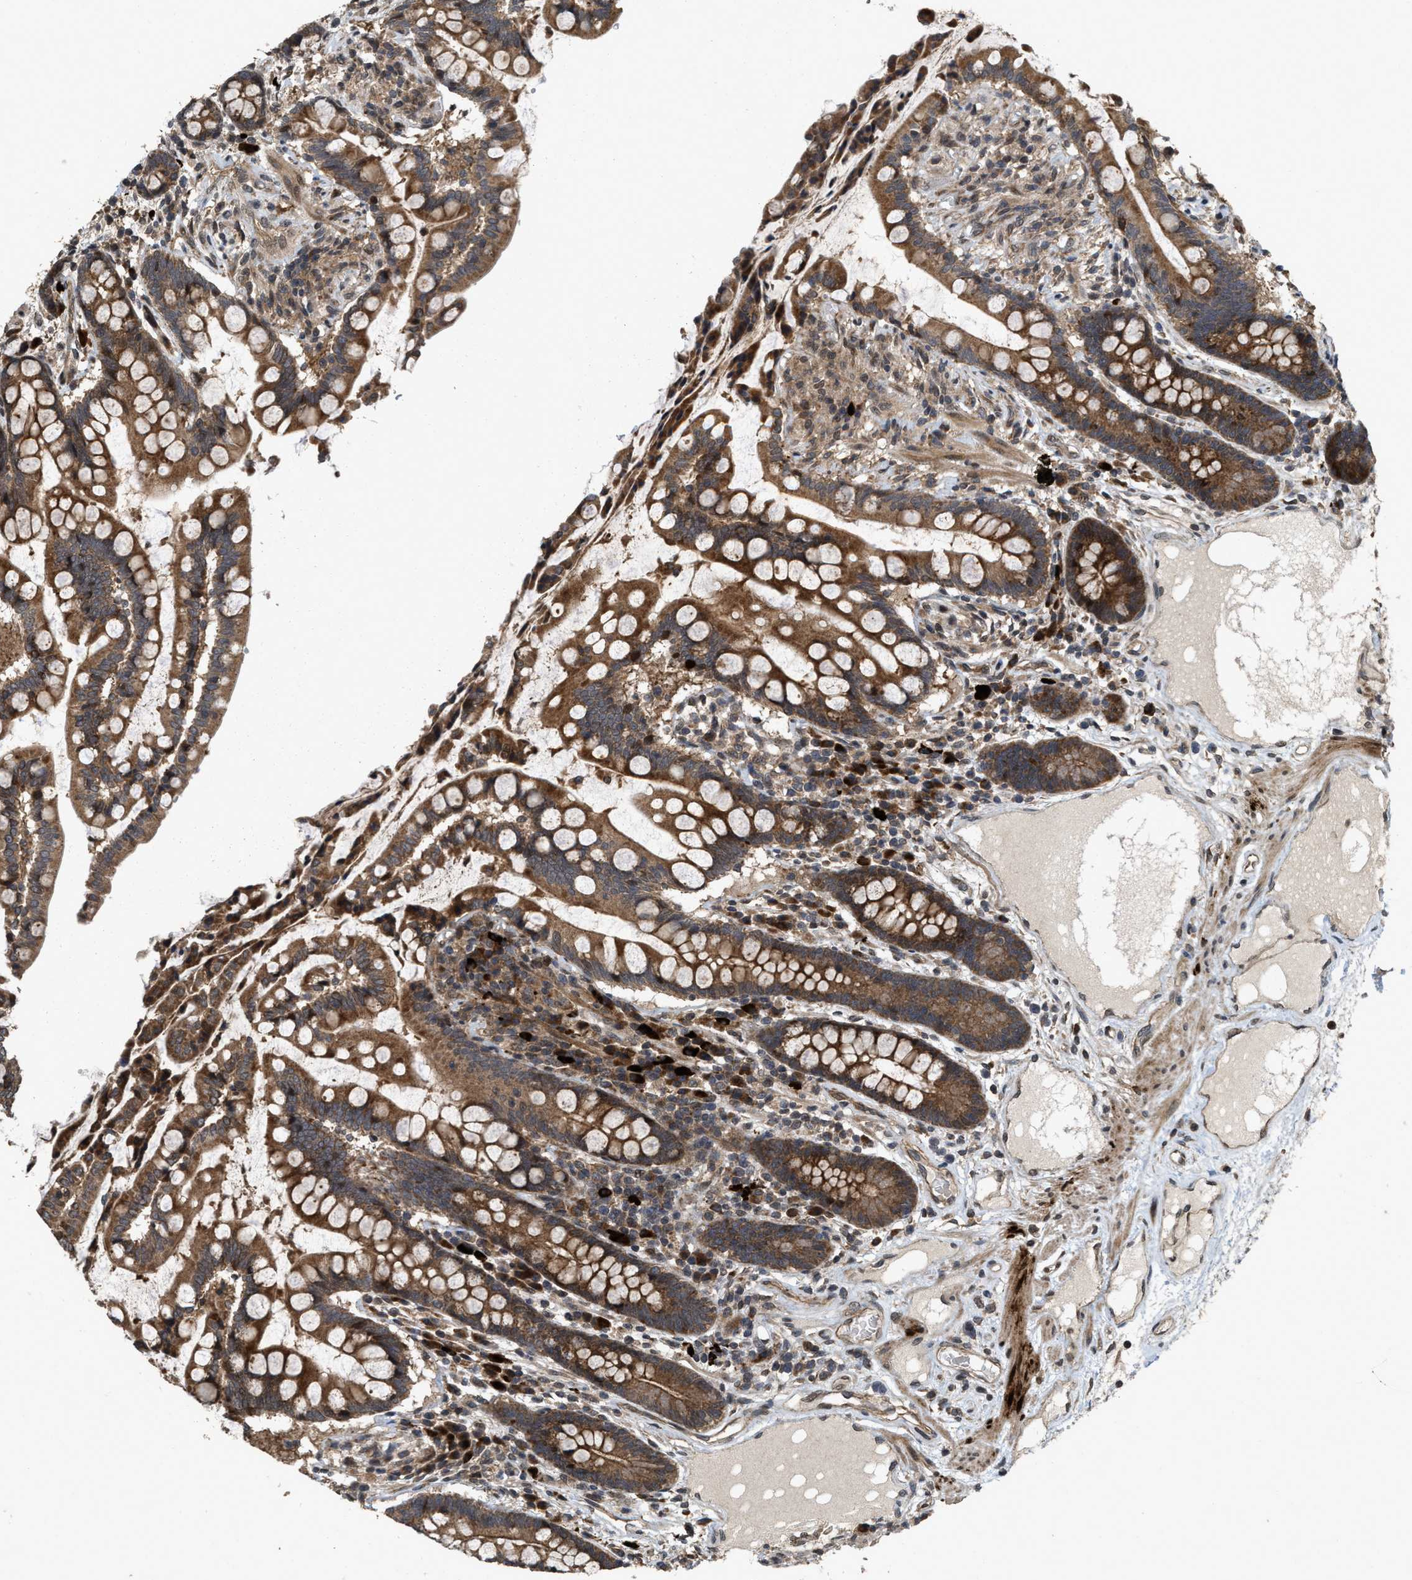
{"staining": {"intensity": "moderate", "quantity": ">75%", "location": "cytoplasmic/membranous"}, "tissue": "colon", "cell_type": "Endothelial cells", "image_type": "normal", "snomed": [{"axis": "morphology", "description": "Normal tissue, NOS"}, {"axis": "topography", "description": "Colon"}], "caption": "This histopathology image demonstrates immunohistochemistry (IHC) staining of normal human colon, with medium moderate cytoplasmic/membranous expression in about >75% of endothelial cells.", "gene": "ELP2", "patient": {"sex": "male", "age": 73}}